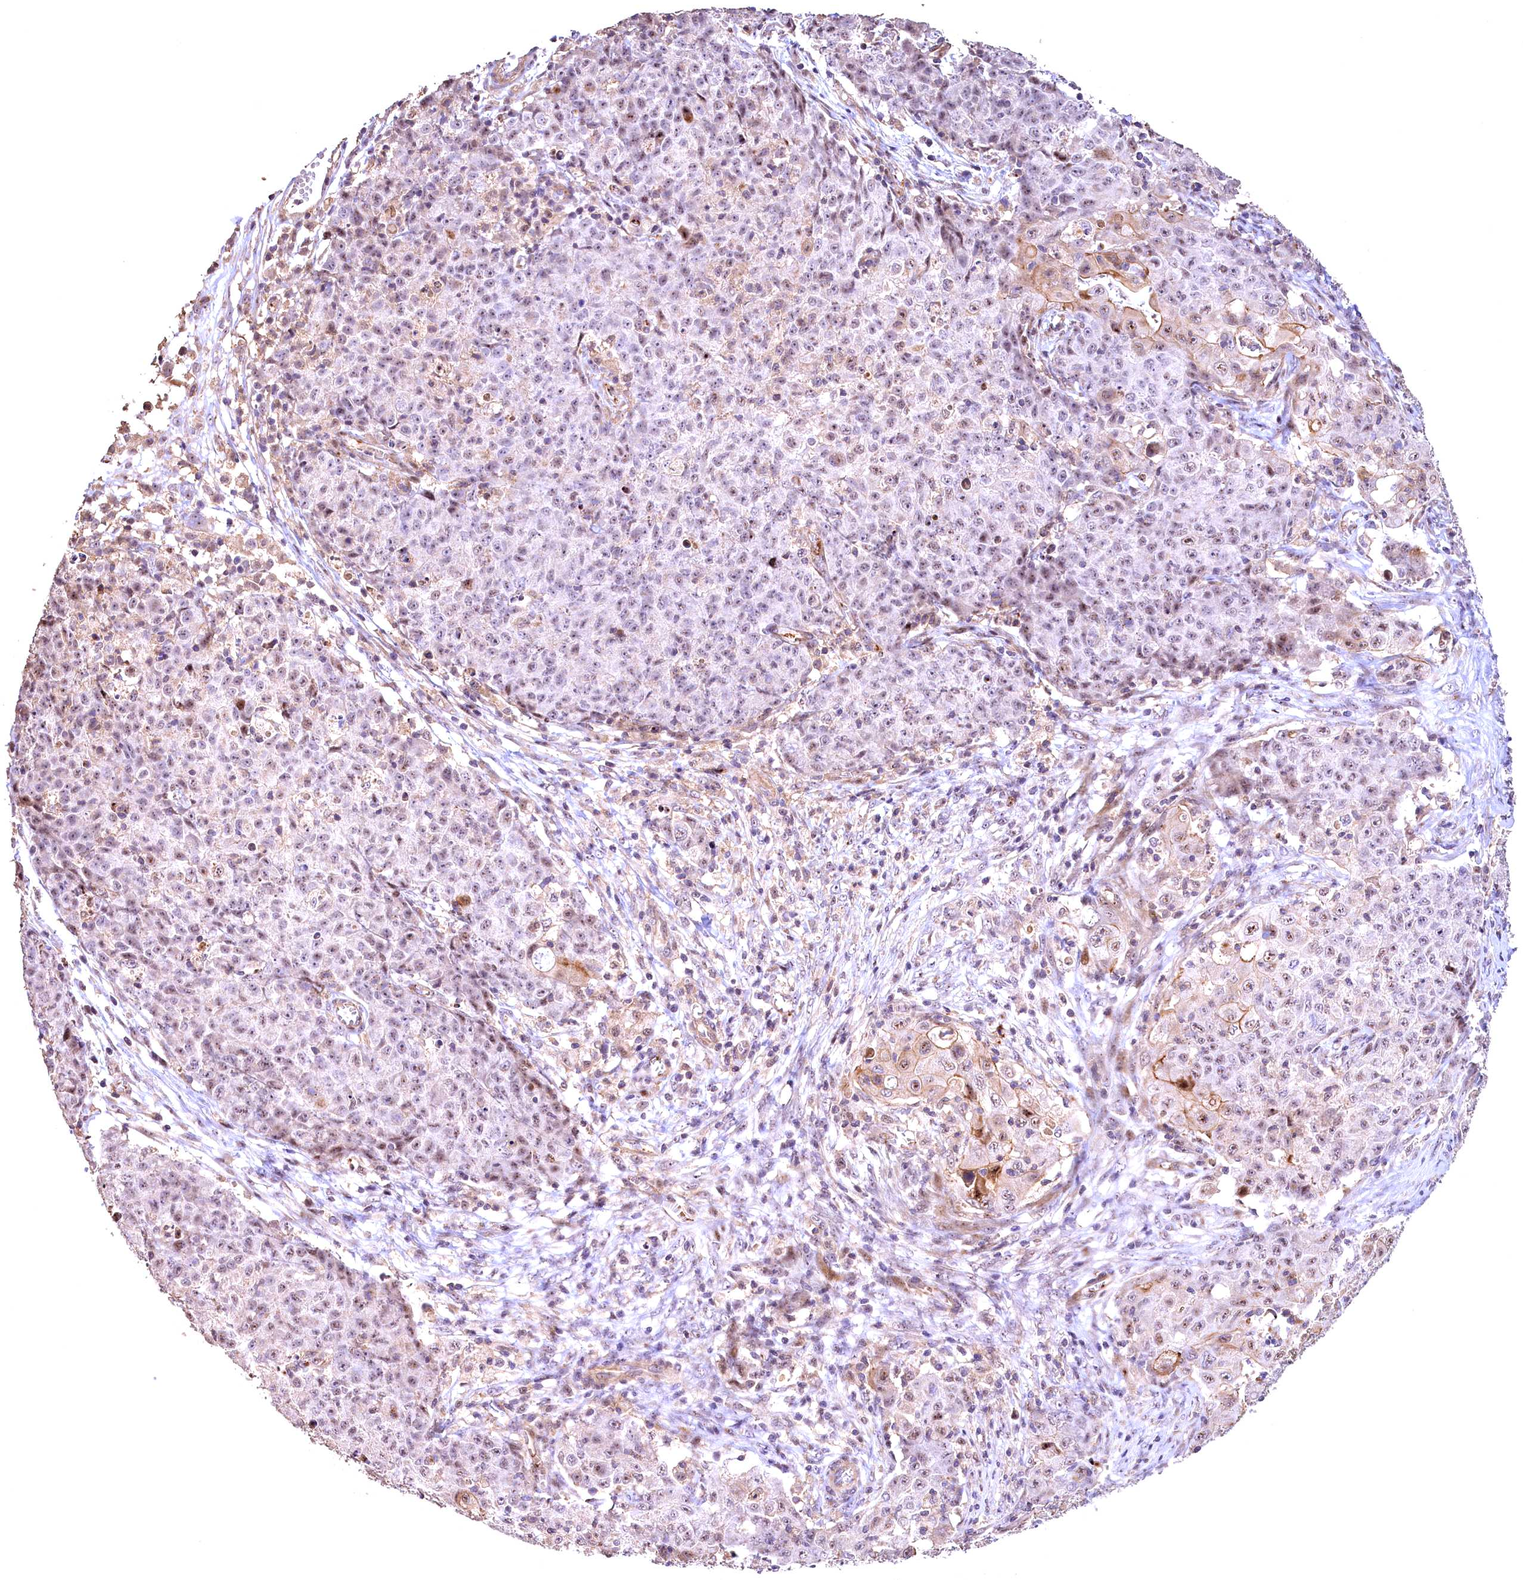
{"staining": {"intensity": "weak", "quantity": "<25%", "location": "nuclear"}, "tissue": "ovarian cancer", "cell_type": "Tumor cells", "image_type": "cancer", "snomed": [{"axis": "morphology", "description": "Carcinoma, endometroid"}, {"axis": "topography", "description": "Ovary"}], "caption": "Immunohistochemistry (IHC) photomicrograph of ovarian endometroid carcinoma stained for a protein (brown), which displays no staining in tumor cells.", "gene": "FUZ", "patient": {"sex": "female", "age": 42}}